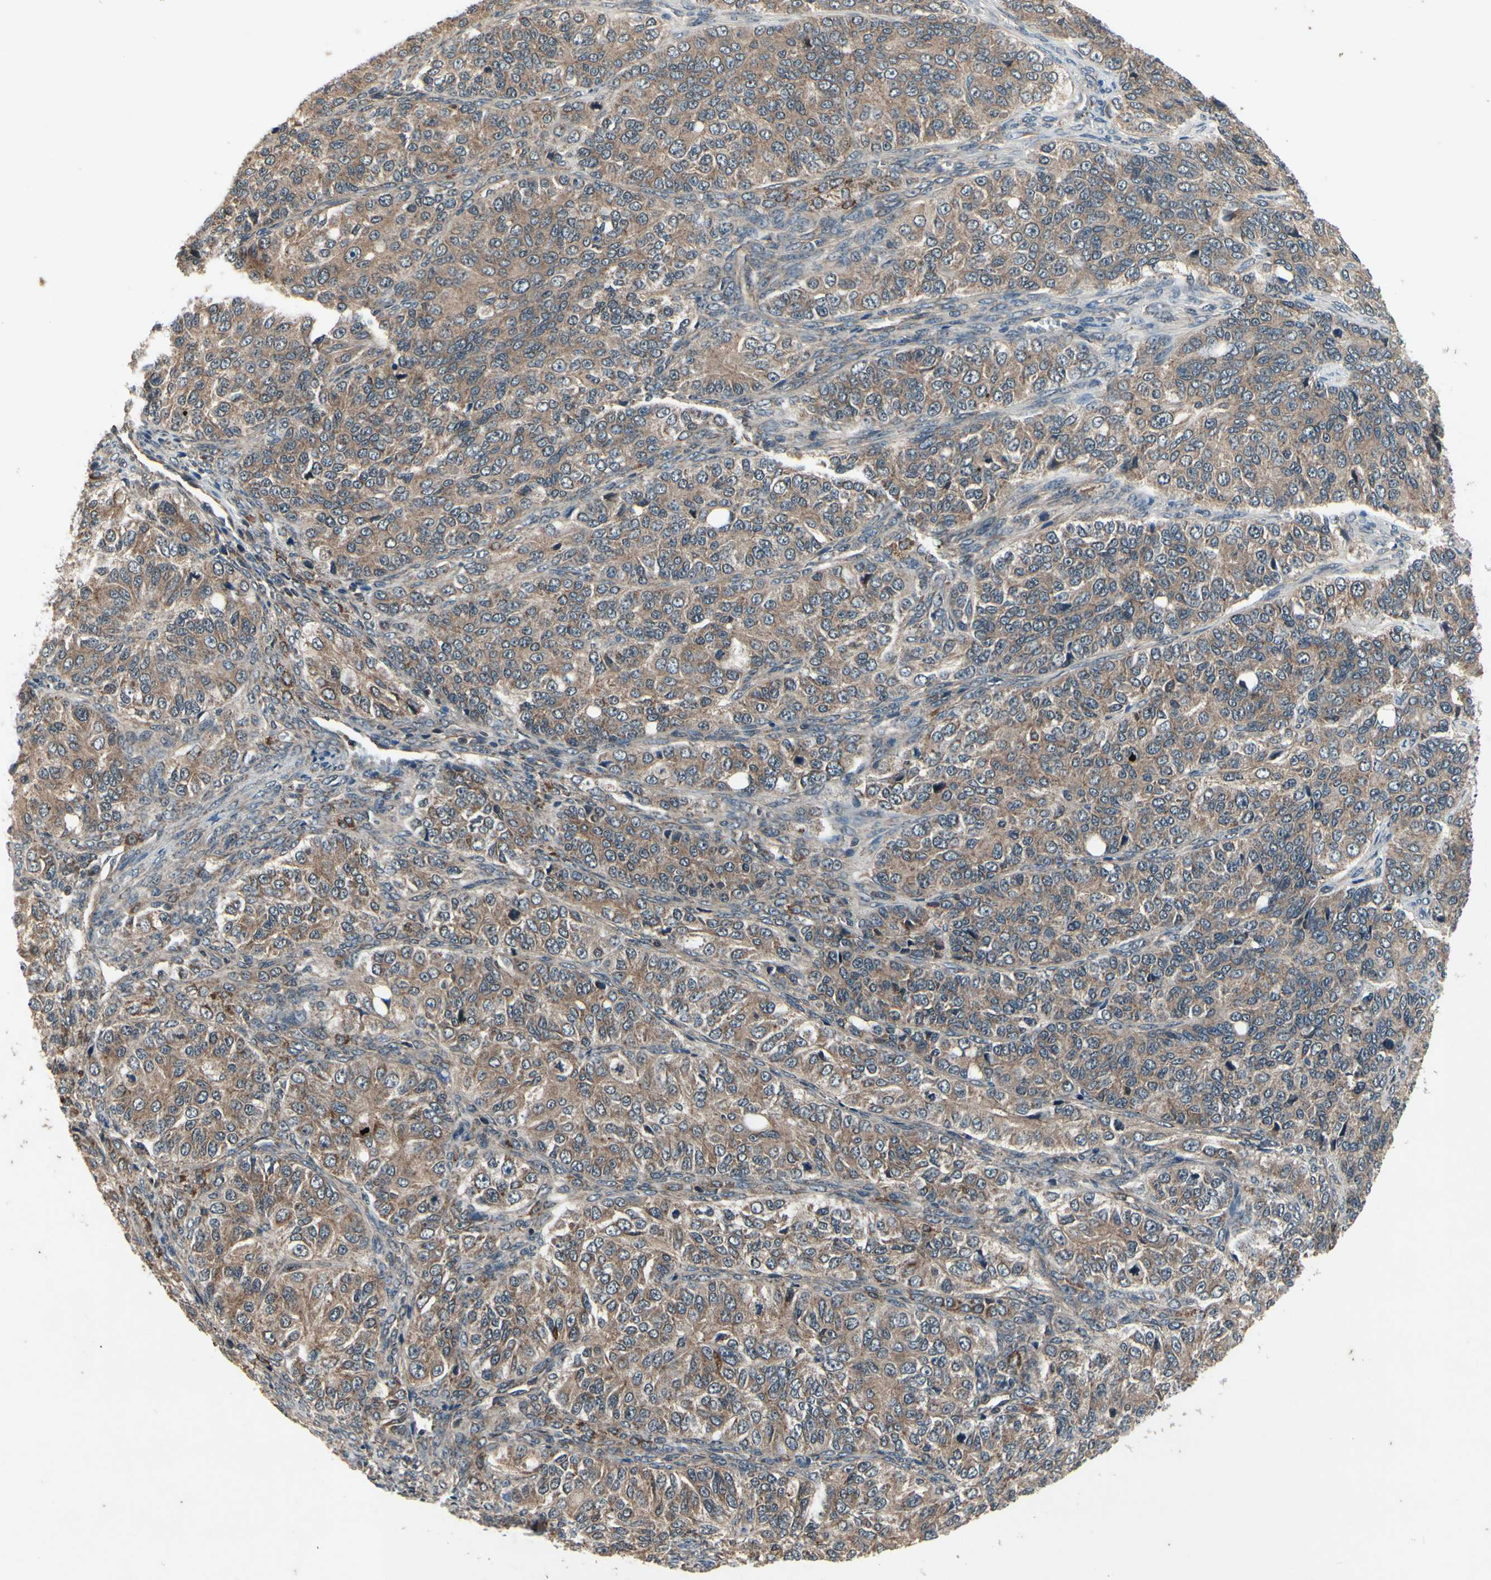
{"staining": {"intensity": "moderate", "quantity": ">75%", "location": "cytoplasmic/membranous"}, "tissue": "ovarian cancer", "cell_type": "Tumor cells", "image_type": "cancer", "snomed": [{"axis": "morphology", "description": "Carcinoma, endometroid"}, {"axis": "topography", "description": "Ovary"}], "caption": "Immunohistochemical staining of human ovarian cancer (endometroid carcinoma) demonstrates medium levels of moderate cytoplasmic/membranous staining in about >75% of tumor cells. (DAB IHC, brown staining for protein, blue staining for nuclei).", "gene": "MBTPS2", "patient": {"sex": "female", "age": 51}}